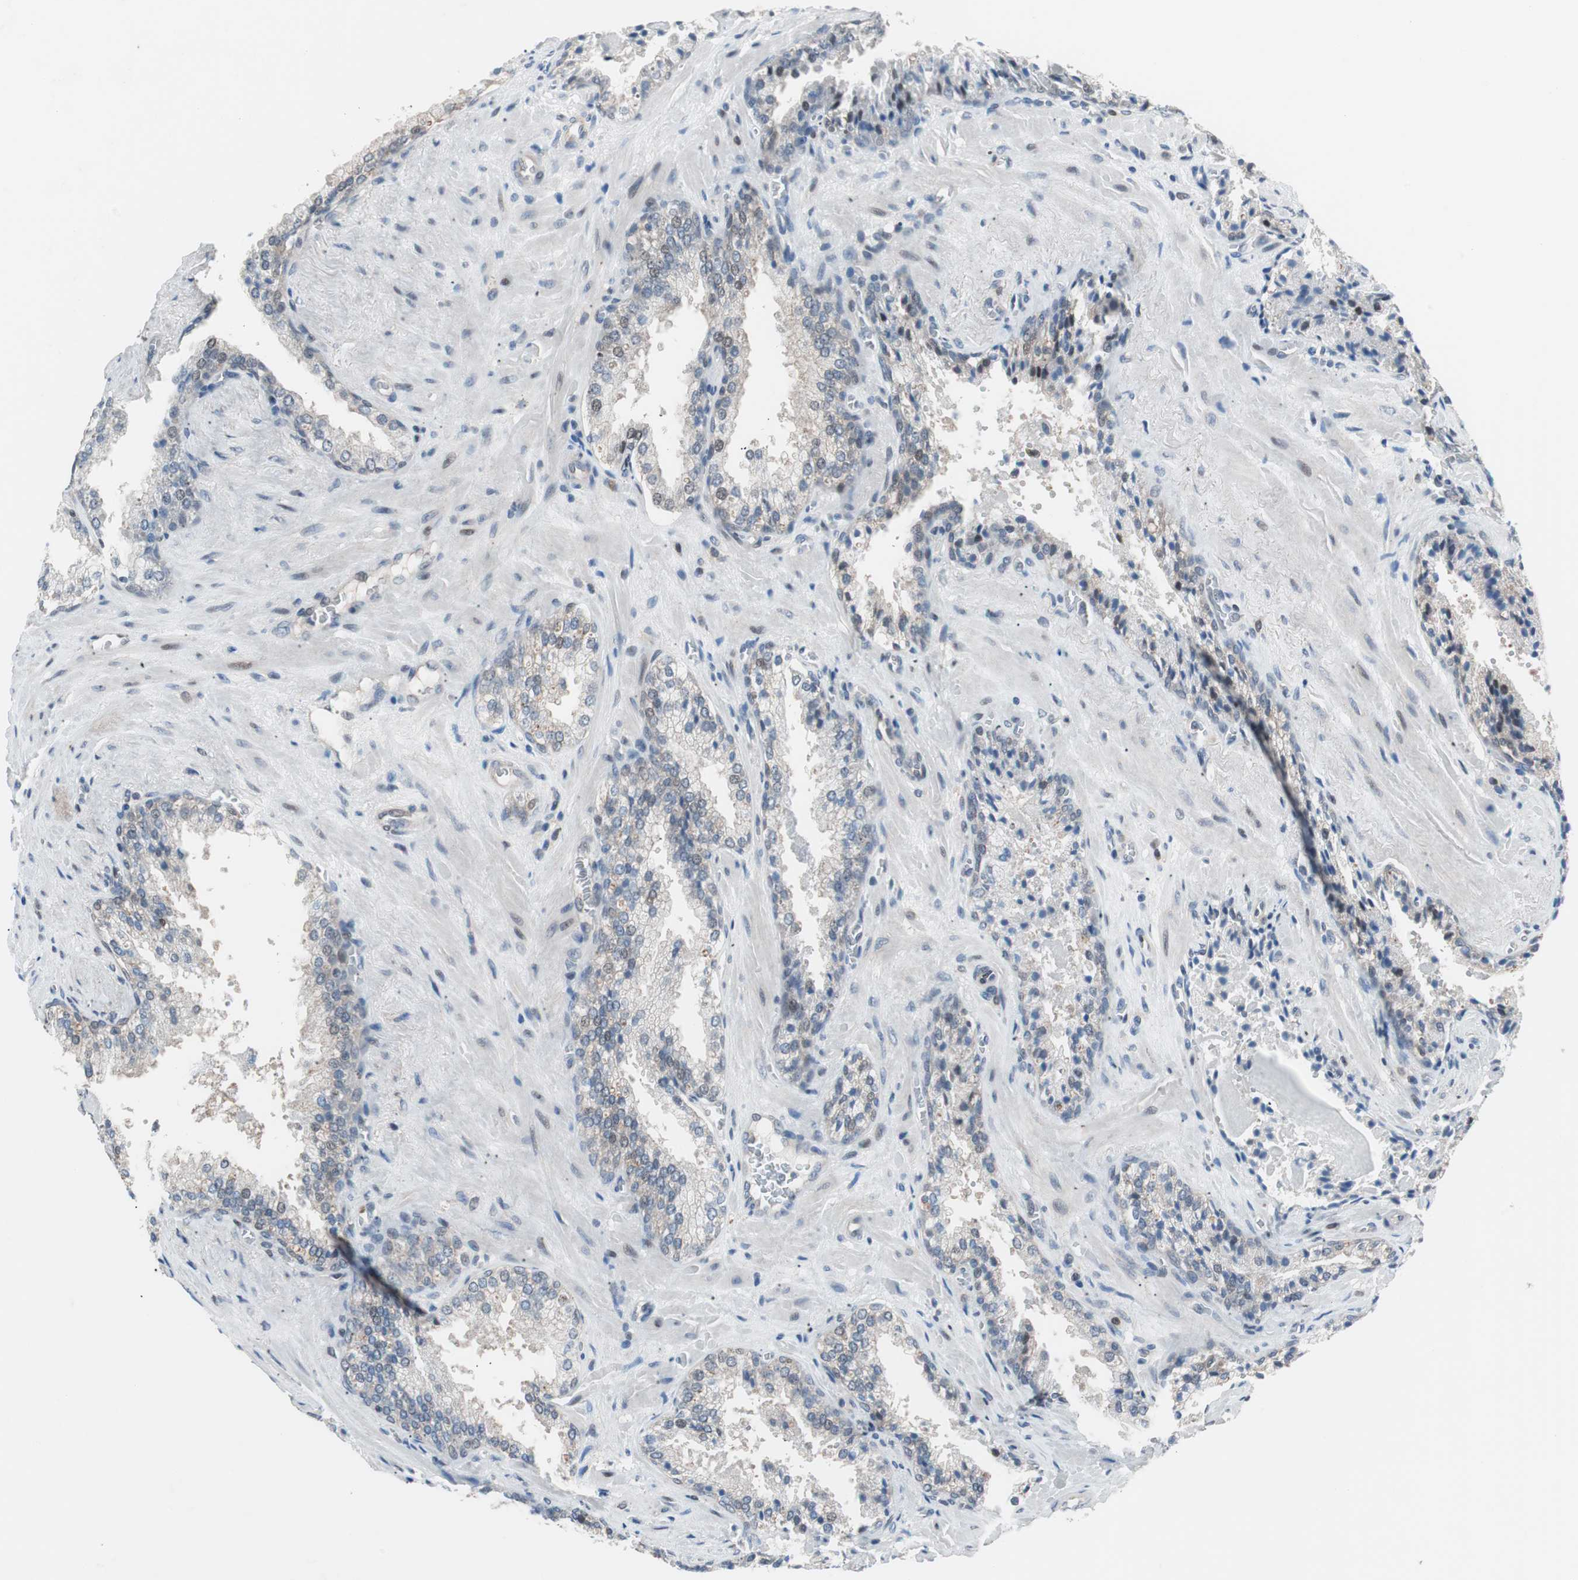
{"staining": {"intensity": "weak", "quantity": "<25%", "location": "cytoplasmic/membranous"}, "tissue": "prostate cancer", "cell_type": "Tumor cells", "image_type": "cancer", "snomed": [{"axis": "morphology", "description": "Adenocarcinoma, High grade"}, {"axis": "topography", "description": "Prostate"}], "caption": "Immunohistochemistry (IHC) photomicrograph of adenocarcinoma (high-grade) (prostate) stained for a protein (brown), which shows no expression in tumor cells. (Immunohistochemistry, brightfield microscopy, high magnification).", "gene": "POLH", "patient": {"sex": "male", "age": 58}}